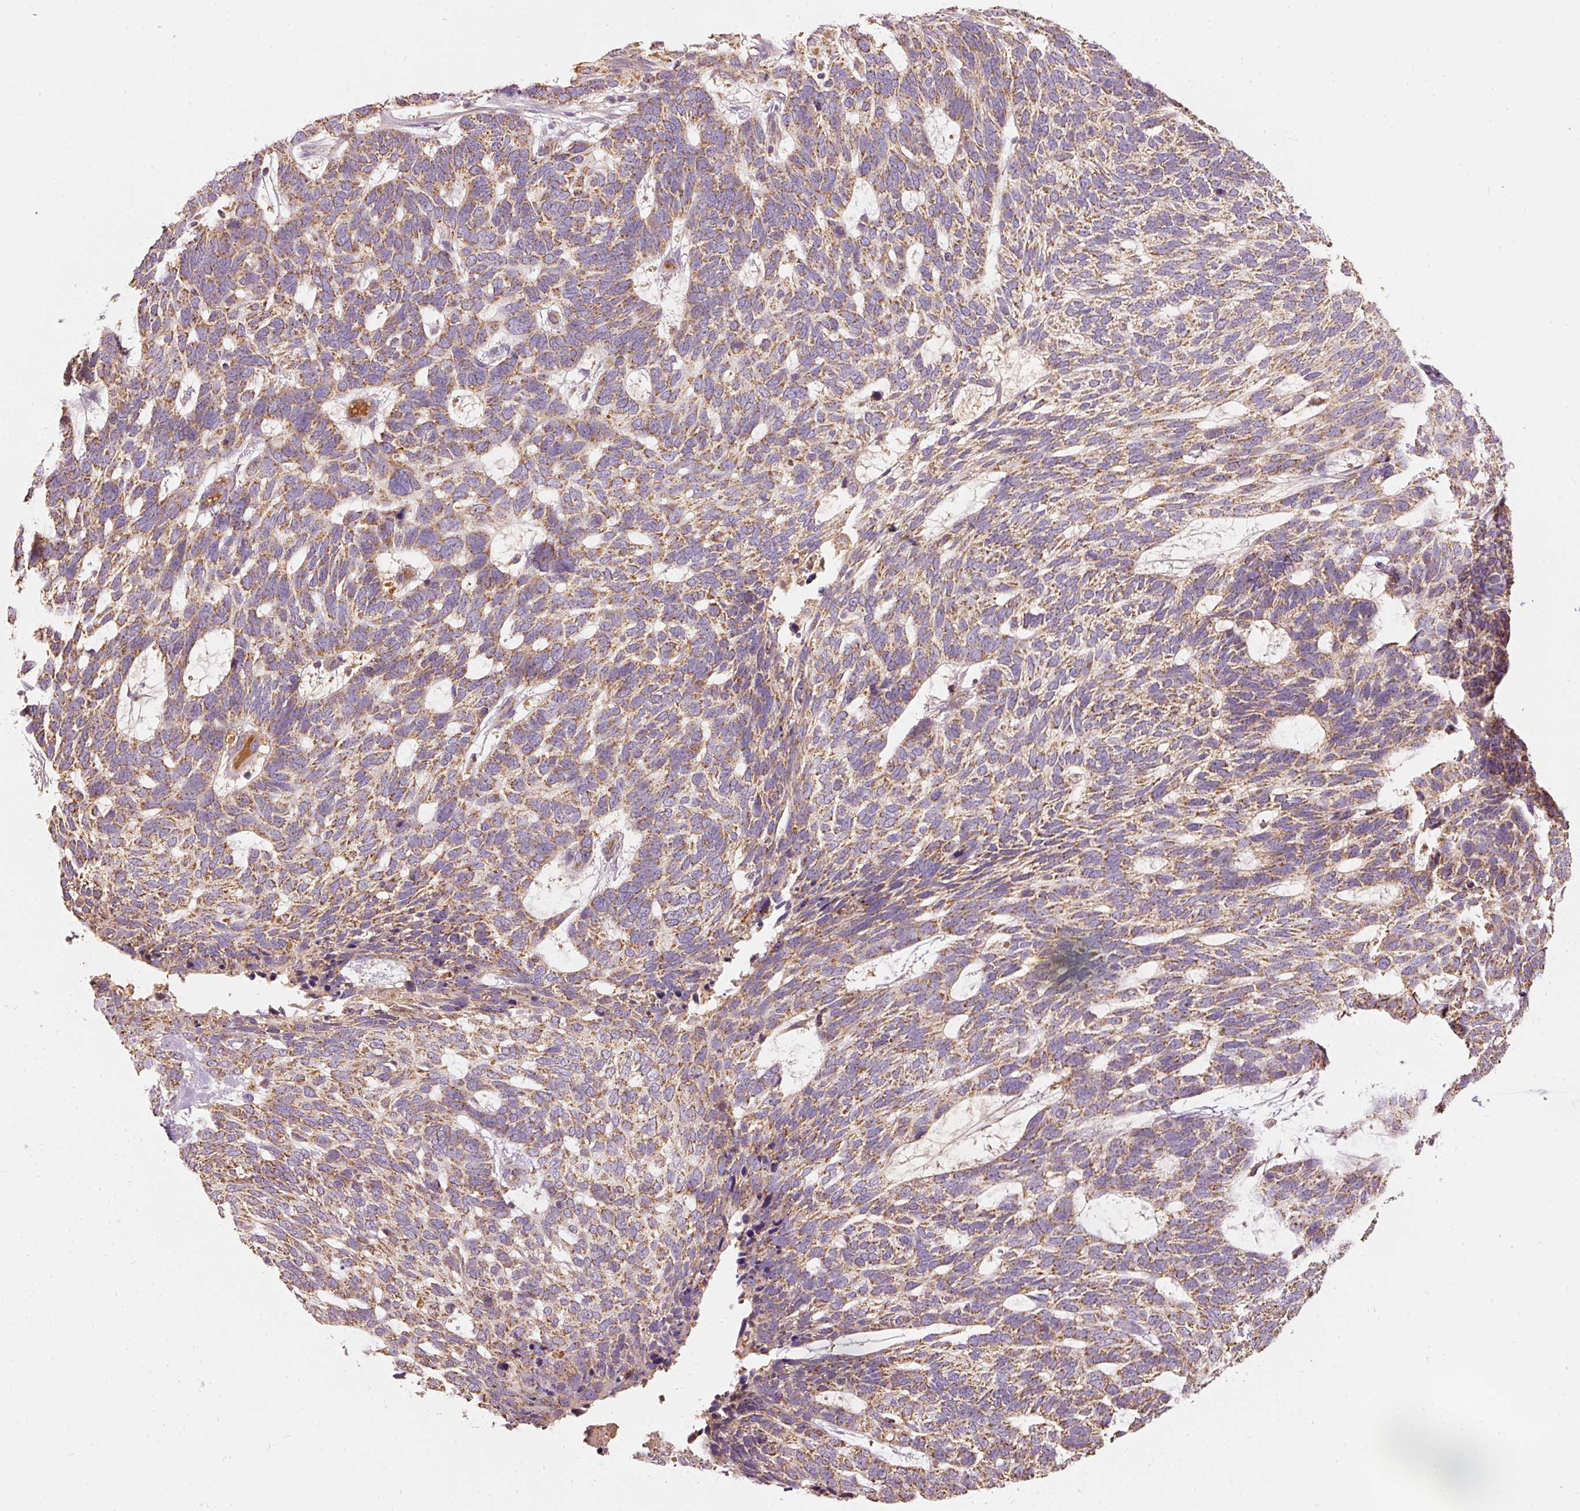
{"staining": {"intensity": "moderate", "quantity": ">75%", "location": "cytoplasmic/membranous"}, "tissue": "skin cancer", "cell_type": "Tumor cells", "image_type": "cancer", "snomed": [{"axis": "morphology", "description": "Basal cell carcinoma"}, {"axis": "topography", "description": "Skin"}], "caption": "Human skin cancer stained with a brown dye displays moderate cytoplasmic/membranous positive expression in approximately >75% of tumor cells.", "gene": "PSENEN", "patient": {"sex": "female", "age": 65}}